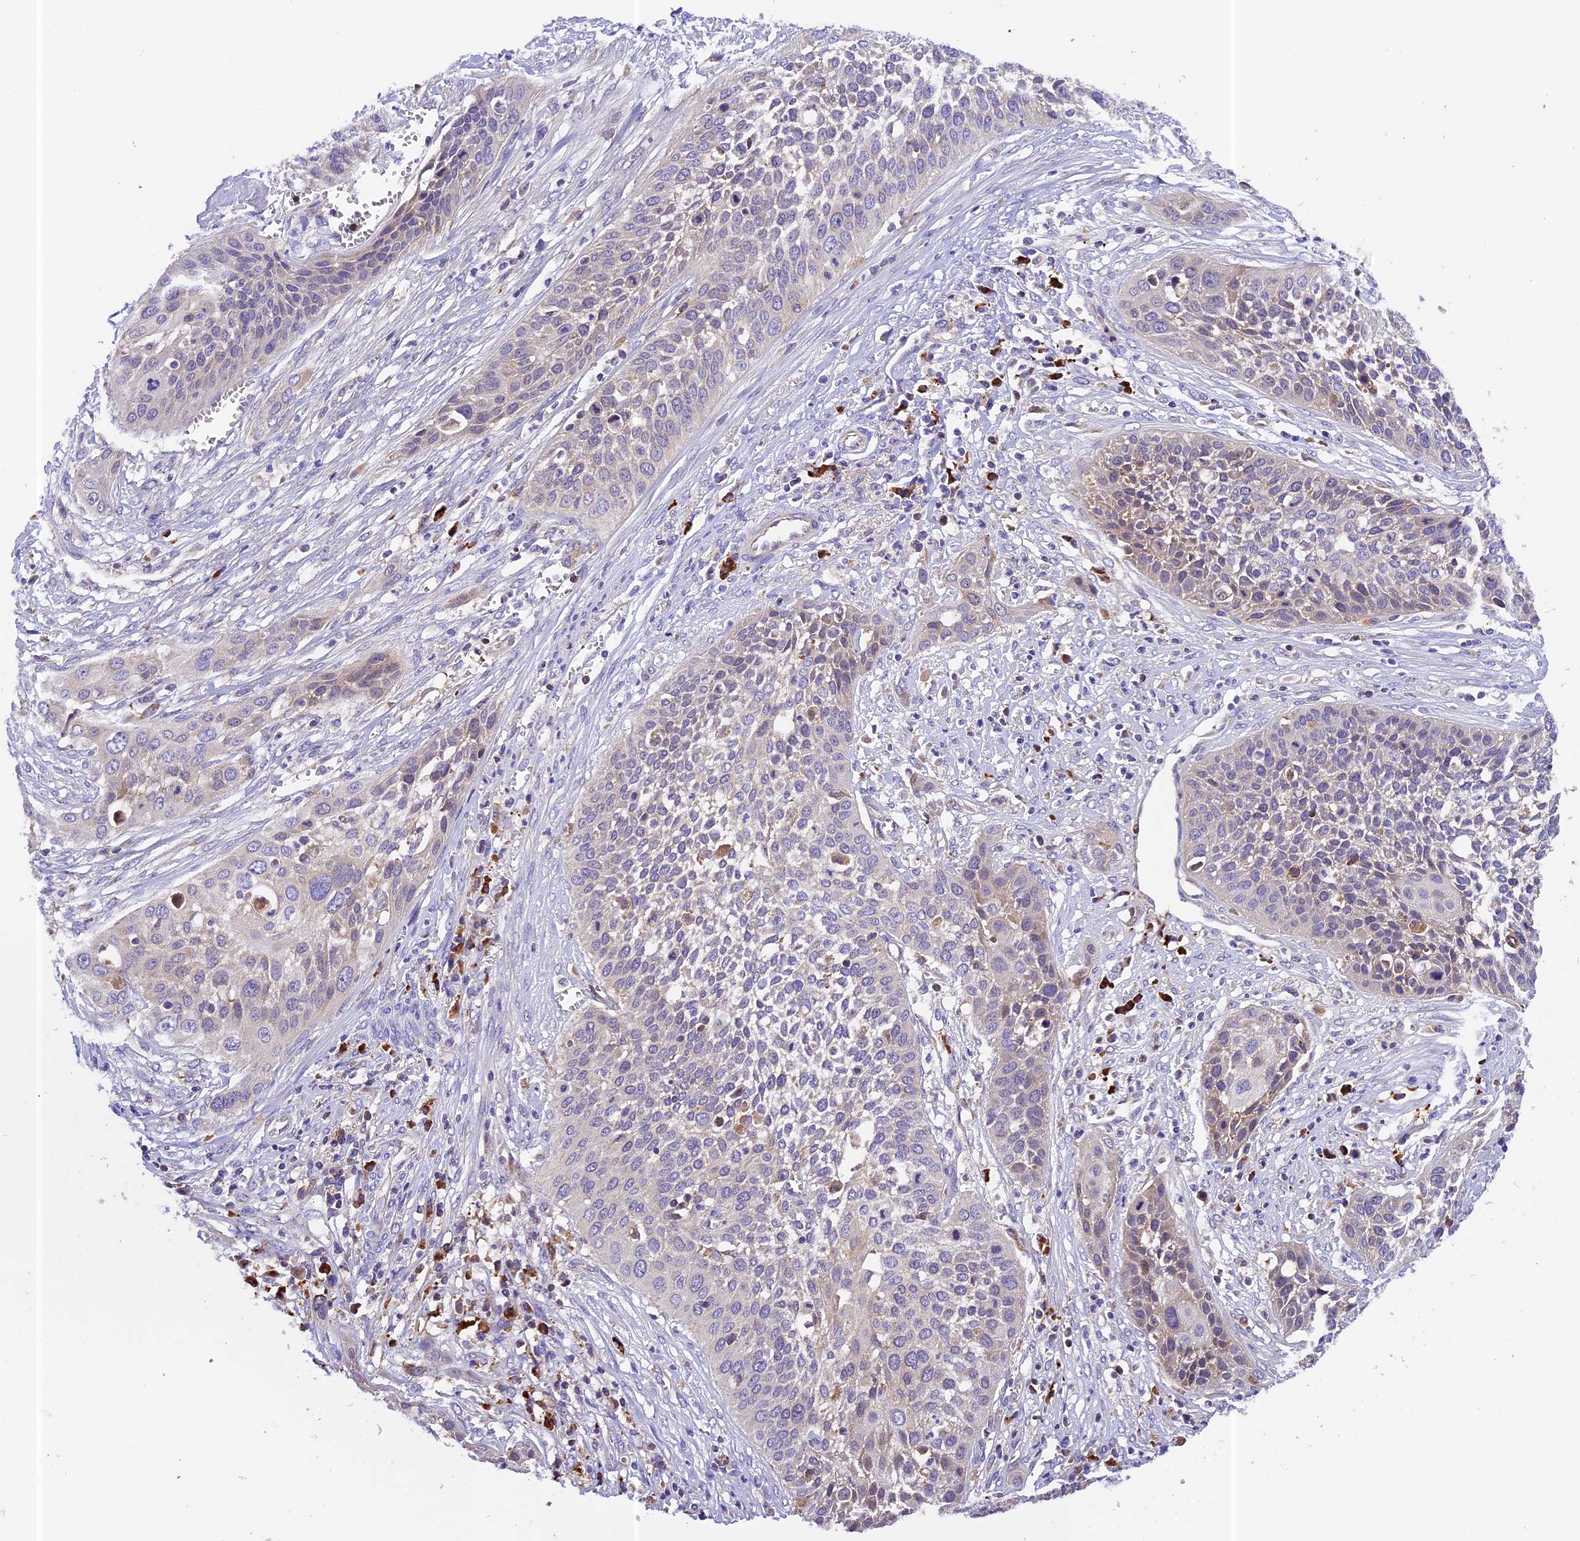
{"staining": {"intensity": "weak", "quantity": "<25%", "location": "cytoplasmic/membranous"}, "tissue": "cervical cancer", "cell_type": "Tumor cells", "image_type": "cancer", "snomed": [{"axis": "morphology", "description": "Squamous cell carcinoma, NOS"}, {"axis": "topography", "description": "Cervix"}], "caption": "The immunohistochemistry histopathology image has no significant staining in tumor cells of cervical cancer tissue.", "gene": "METTL22", "patient": {"sex": "female", "age": 34}}